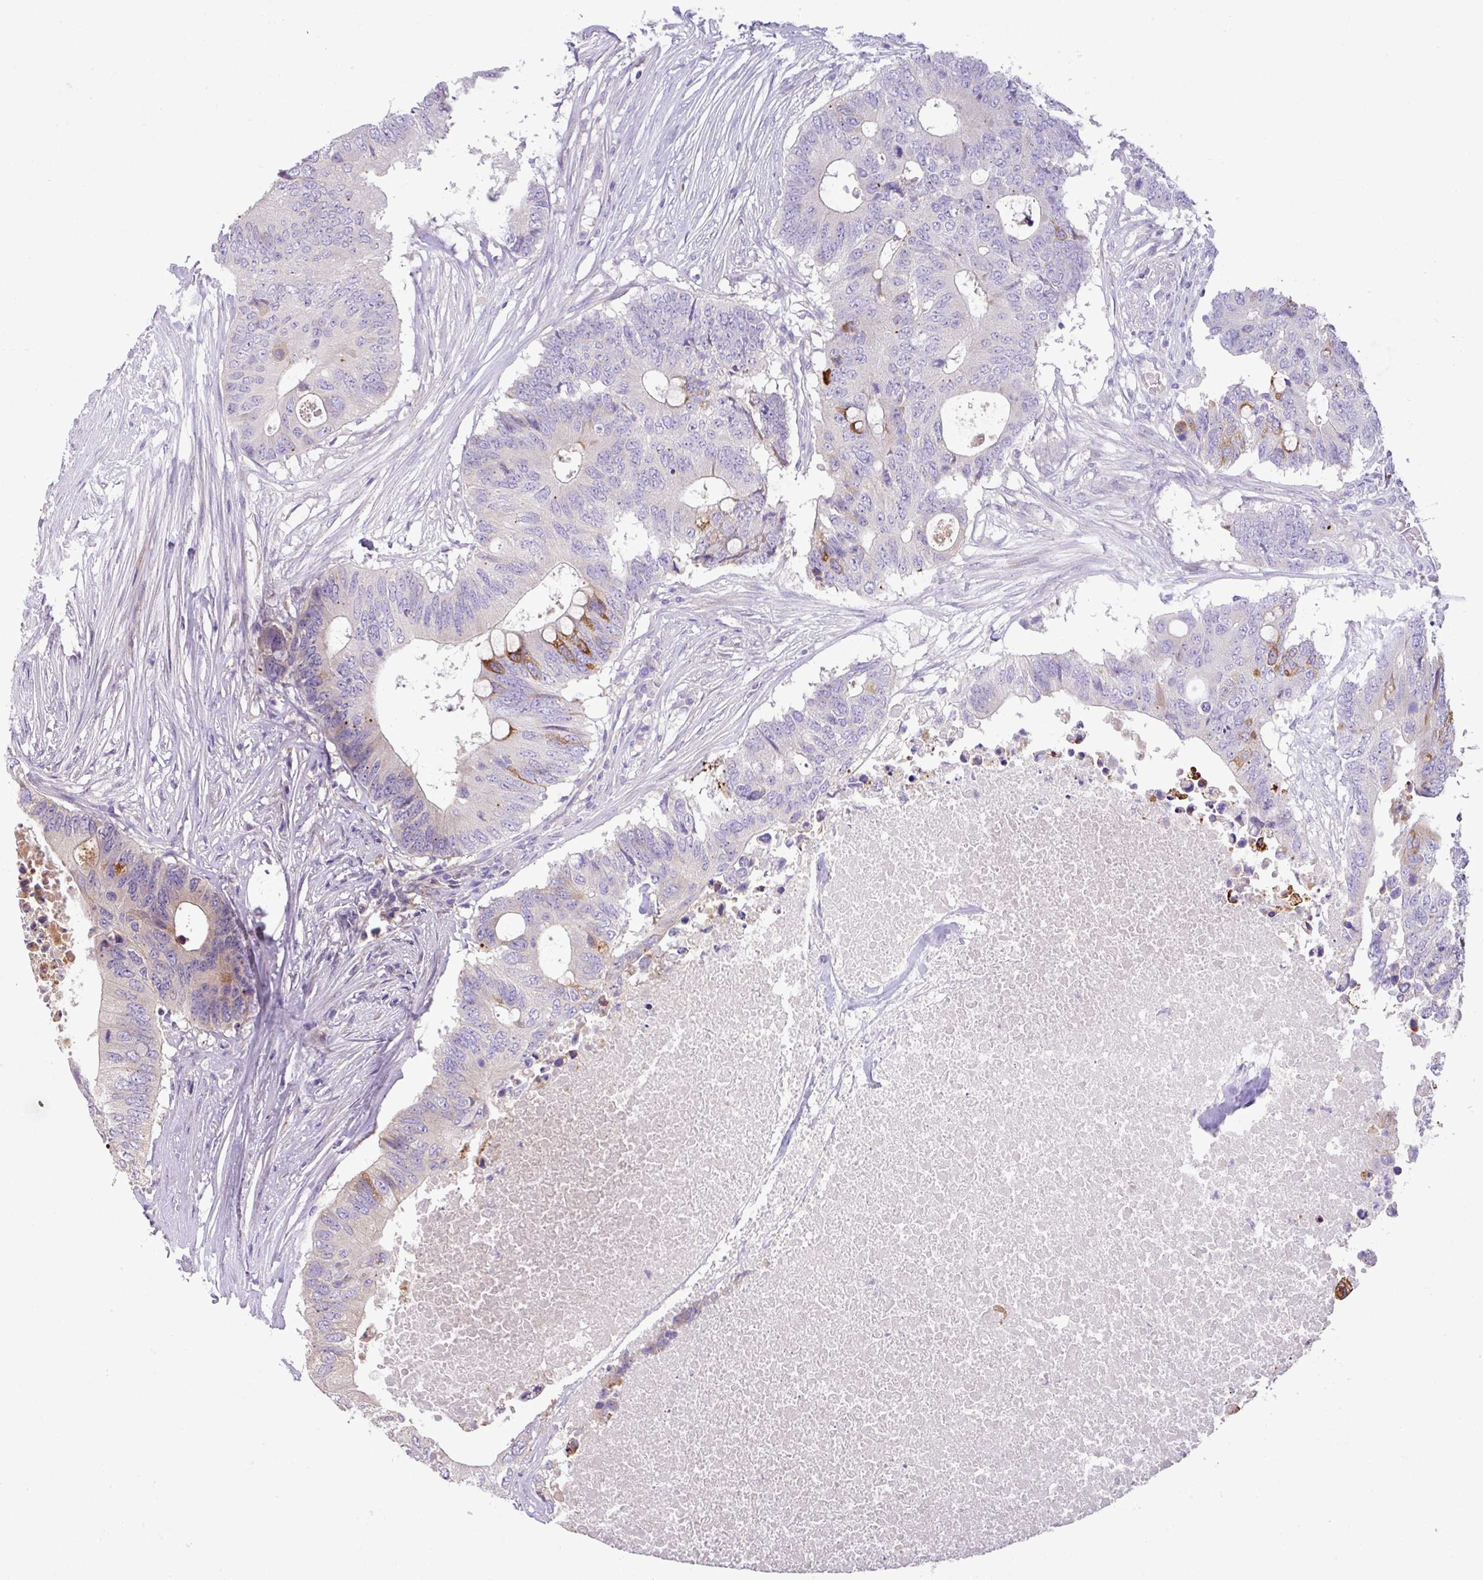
{"staining": {"intensity": "moderate", "quantity": "<25%", "location": "cytoplasmic/membranous"}, "tissue": "colorectal cancer", "cell_type": "Tumor cells", "image_type": "cancer", "snomed": [{"axis": "morphology", "description": "Adenocarcinoma, NOS"}, {"axis": "topography", "description": "Colon"}], "caption": "Immunohistochemical staining of colorectal adenocarcinoma reveals low levels of moderate cytoplasmic/membranous positivity in about <25% of tumor cells.", "gene": "PIK3R5", "patient": {"sex": "male", "age": 71}}